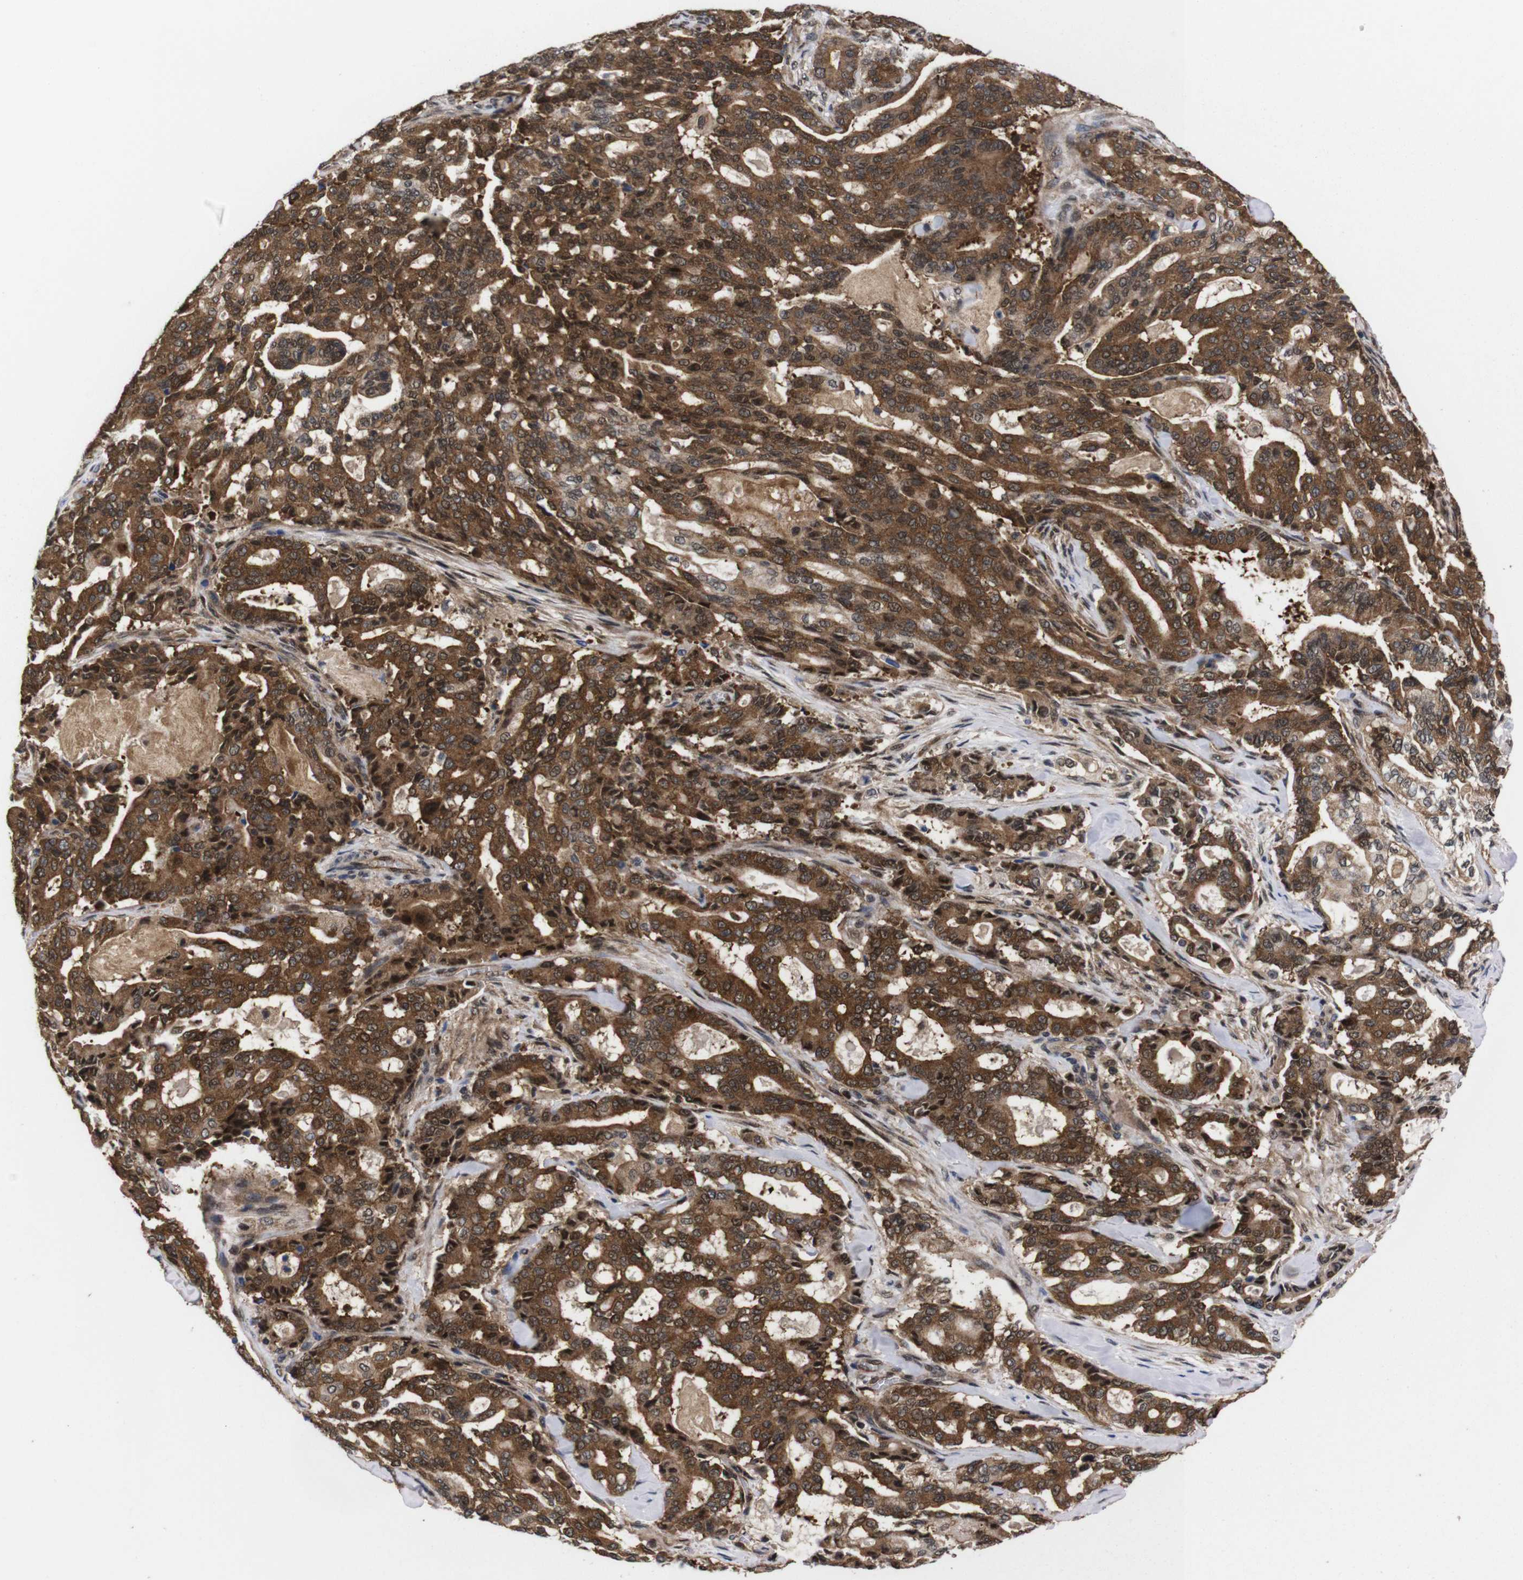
{"staining": {"intensity": "strong", "quantity": ">75%", "location": "cytoplasmic/membranous,nuclear"}, "tissue": "pancreatic cancer", "cell_type": "Tumor cells", "image_type": "cancer", "snomed": [{"axis": "morphology", "description": "Adenocarcinoma, NOS"}, {"axis": "topography", "description": "Pancreas"}], "caption": "Protein staining shows strong cytoplasmic/membranous and nuclear positivity in about >75% of tumor cells in adenocarcinoma (pancreatic).", "gene": "UBQLN2", "patient": {"sex": "male", "age": 63}}